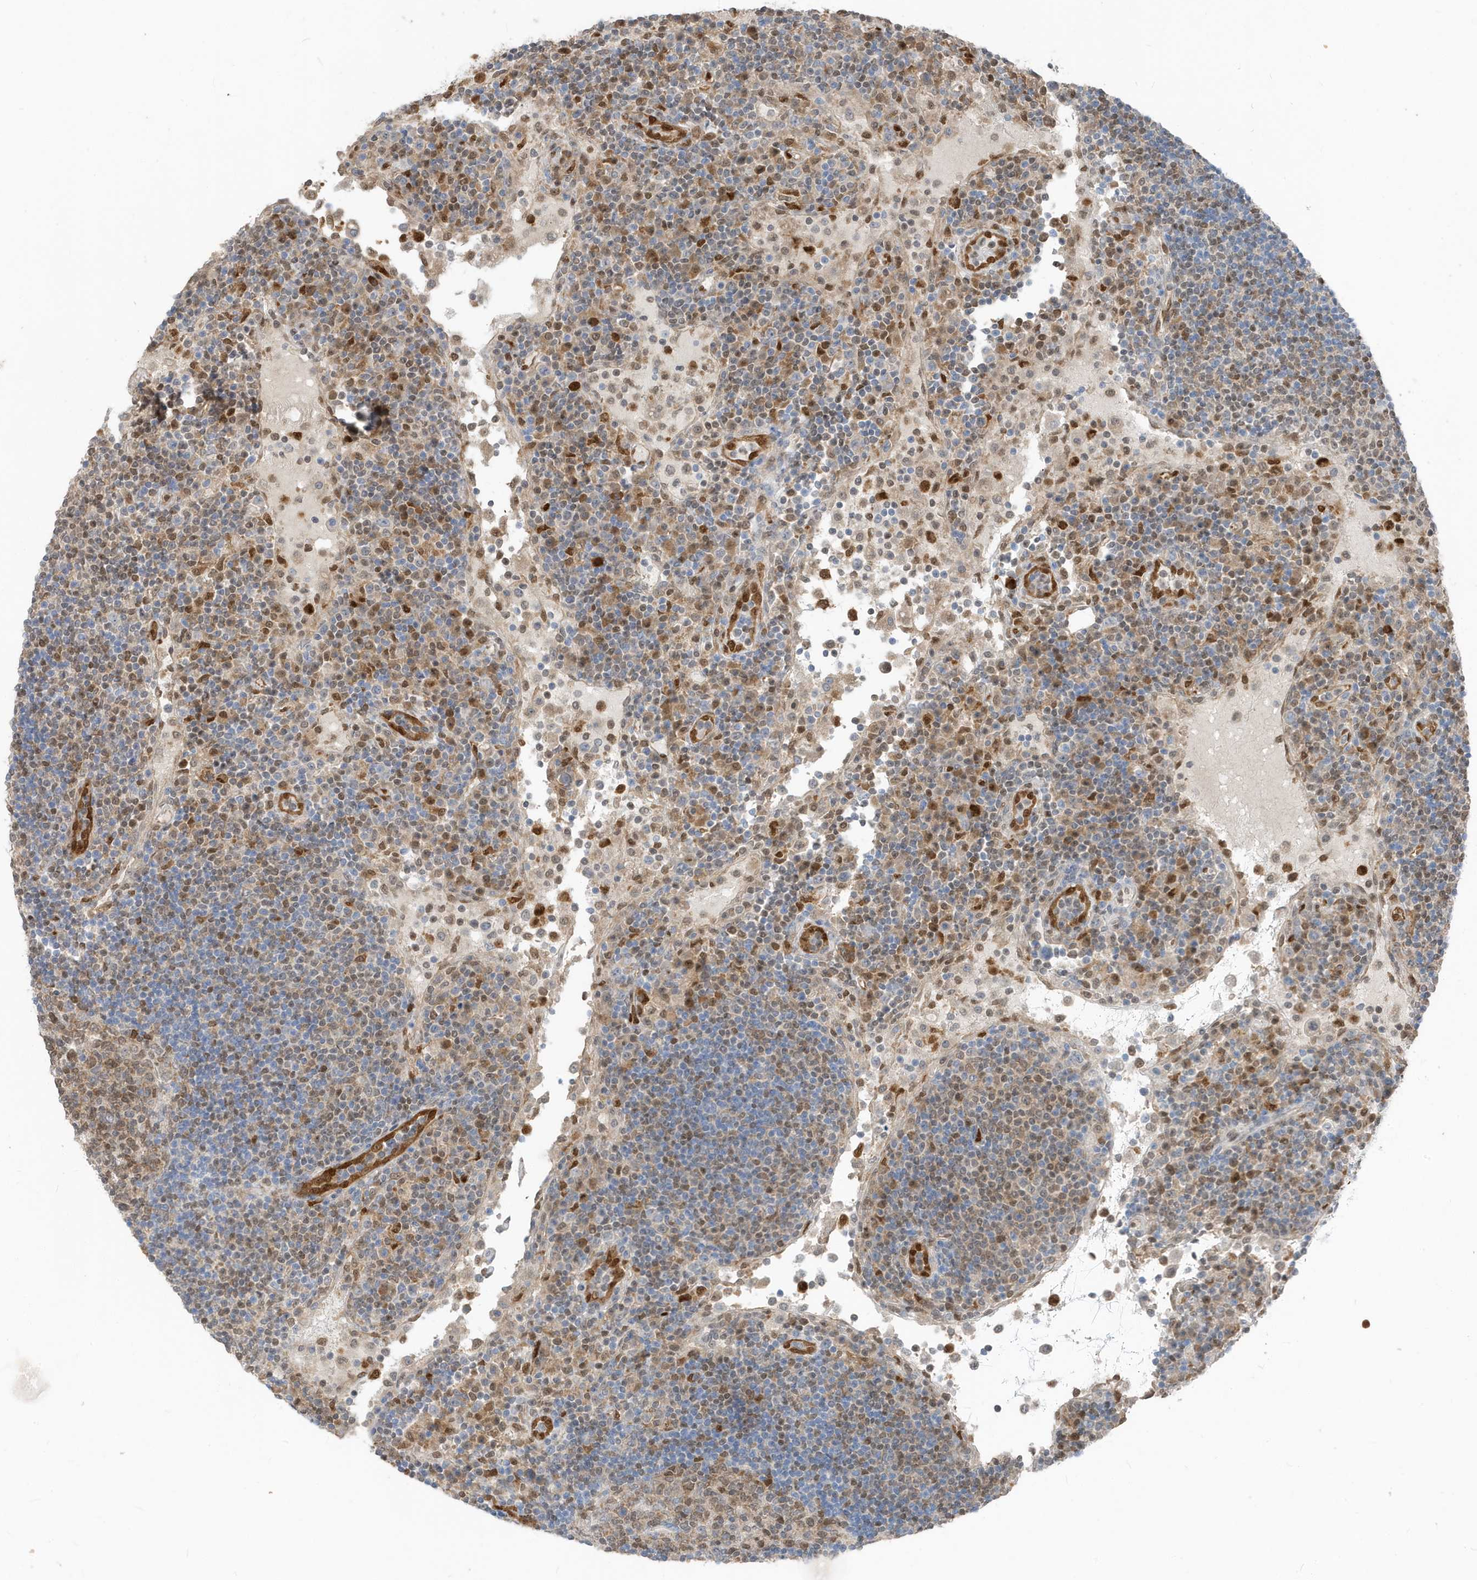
{"staining": {"intensity": "moderate", "quantity": "25%-75%", "location": "cytoplasmic/membranous,nuclear"}, "tissue": "lymph node", "cell_type": "Germinal center cells", "image_type": "normal", "snomed": [{"axis": "morphology", "description": "Normal tissue, NOS"}, {"axis": "topography", "description": "Lymph node"}], "caption": "Brown immunohistochemical staining in unremarkable lymph node demonstrates moderate cytoplasmic/membranous,nuclear staining in about 25%-75% of germinal center cells. (brown staining indicates protein expression, while blue staining denotes nuclei).", "gene": "NCOA7", "patient": {"sex": "female", "age": 53}}